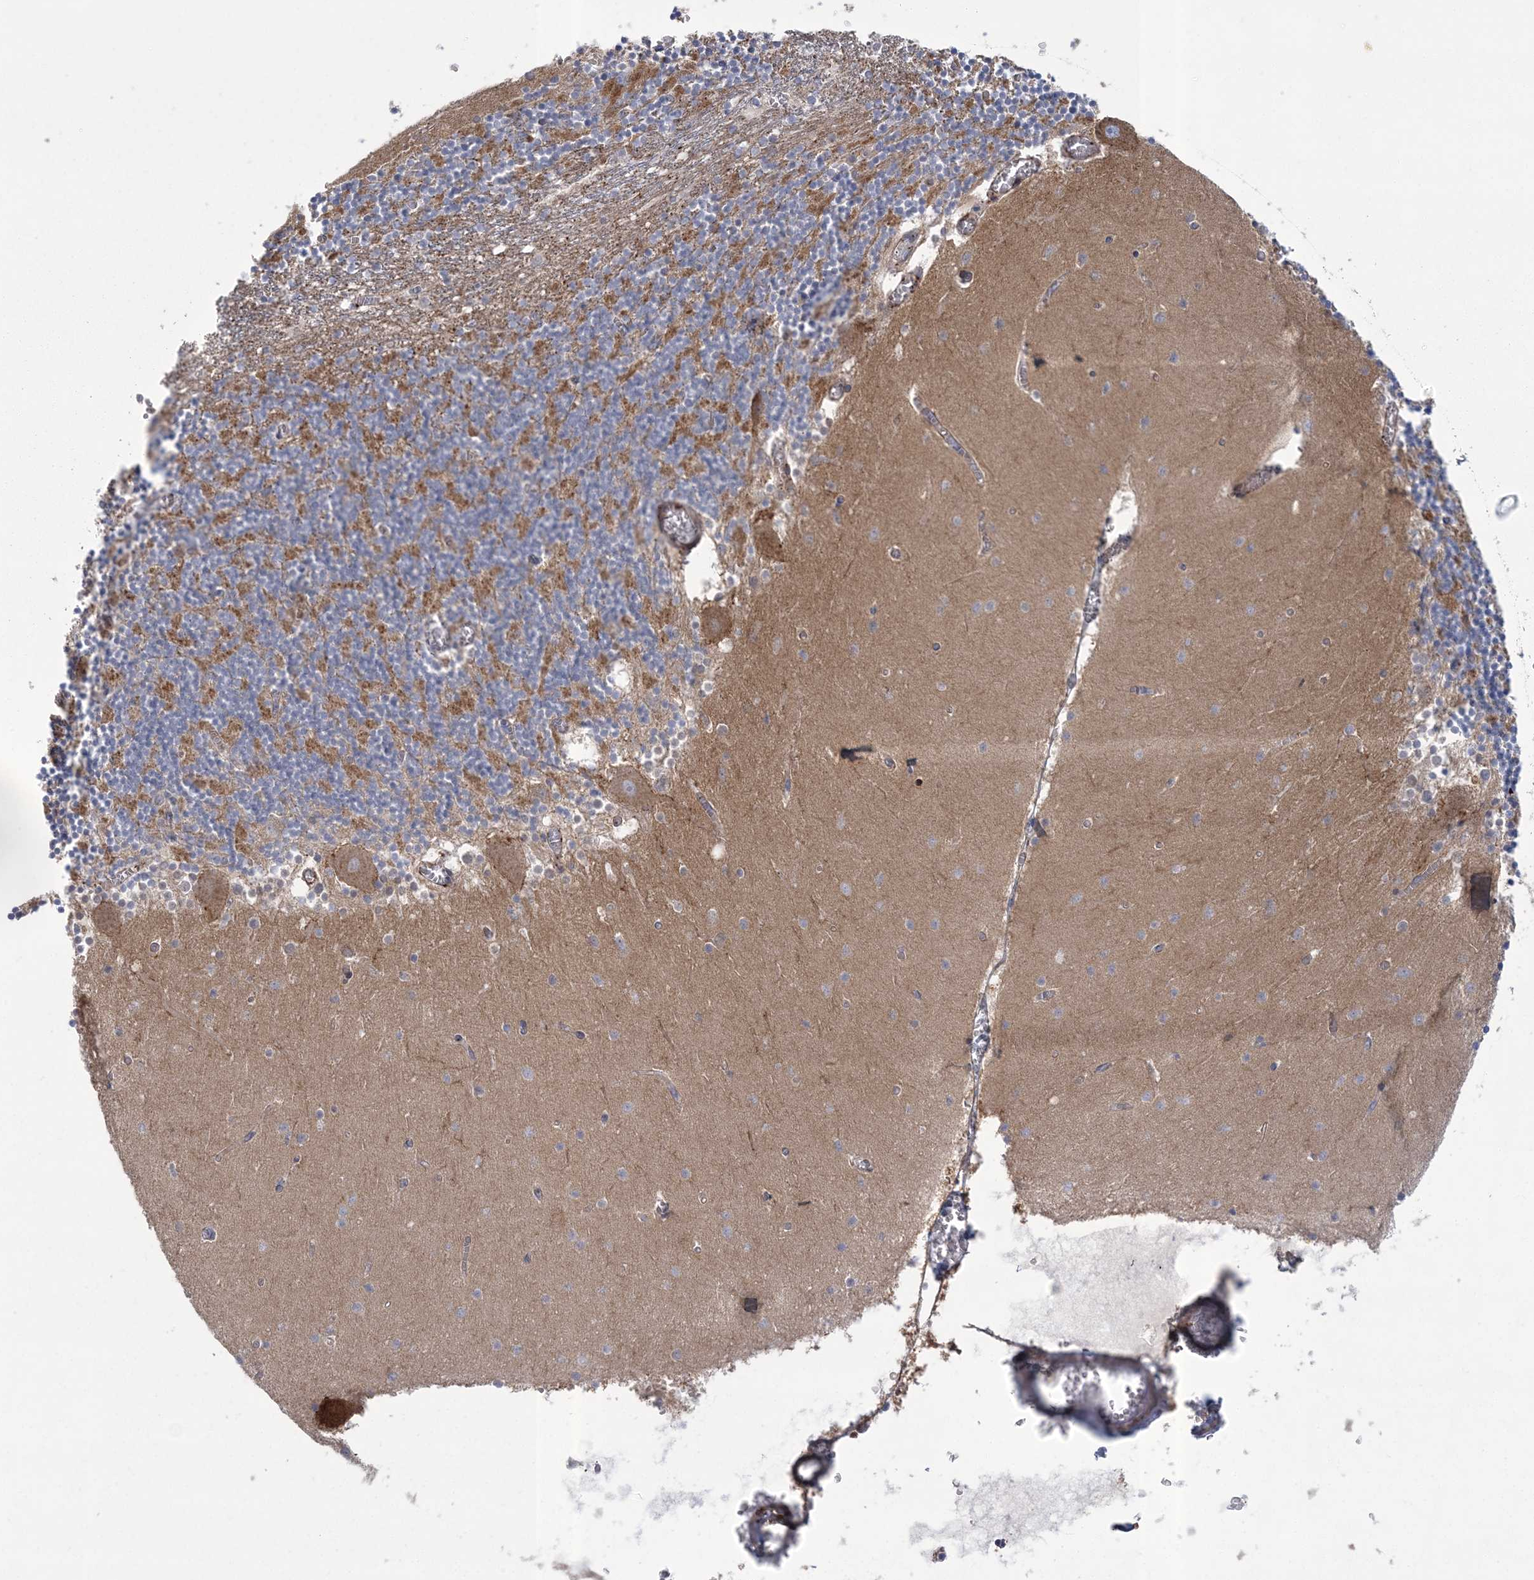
{"staining": {"intensity": "strong", "quantity": "25%-75%", "location": "cytoplasmic/membranous"}, "tissue": "cerebellum", "cell_type": "Cells in granular layer", "image_type": "normal", "snomed": [{"axis": "morphology", "description": "Normal tissue, NOS"}, {"axis": "topography", "description": "Cerebellum"}], "caption": "Unremarkable cerebellum displays strong cytoplasmic/membranous positivity in about 25%-75% of cells in granular layer, visualized by immunohistochemistry. (DAB (3,3'-diaminobenzidine) = brown stain, brightfield microscopy at high magnification).", "gene": "ARSJ", "patient": {"sex": "female", "age": 28}}